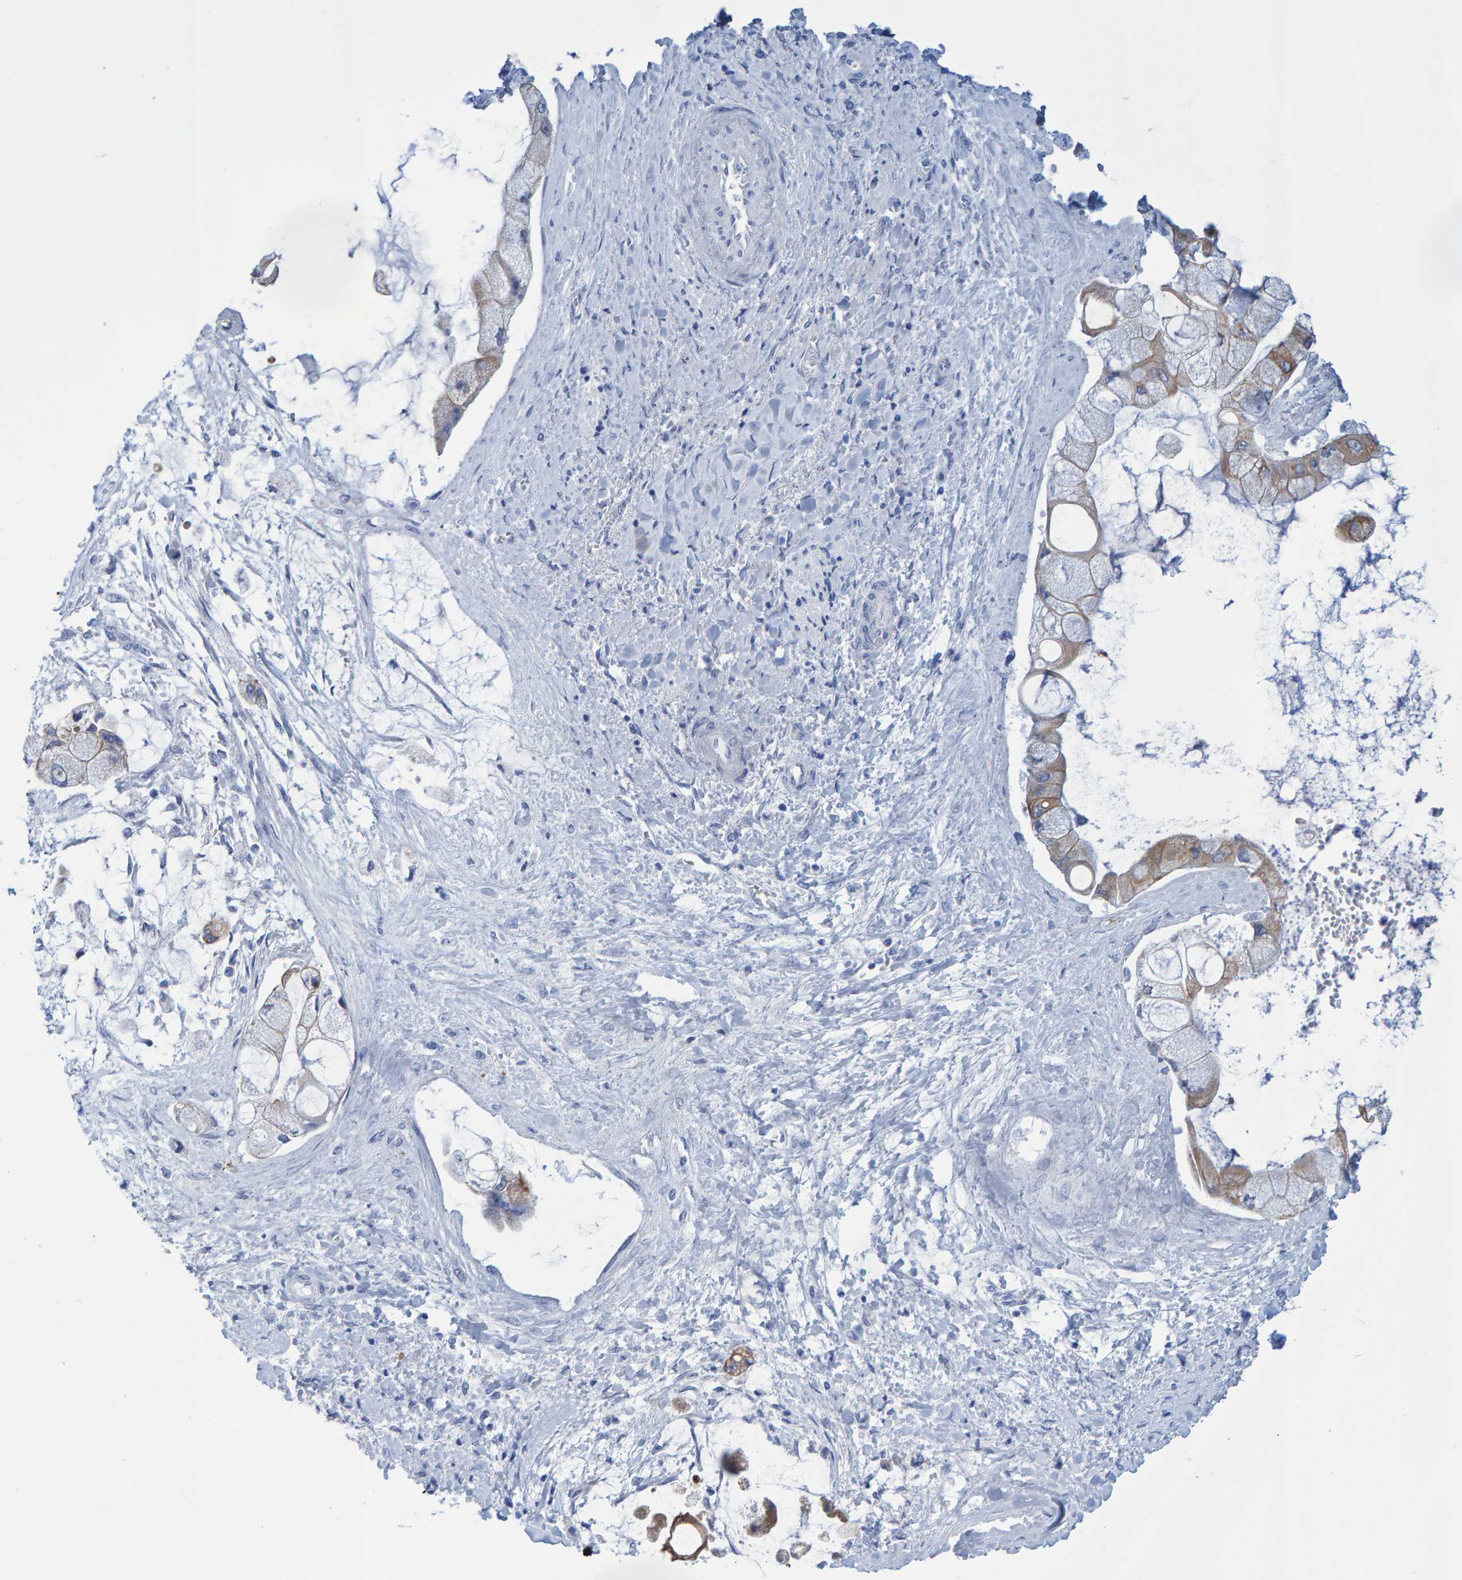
{"staining": {"intensity": "moderate", "quantity": "25%-75%", "location": "cytoplasmic/membranous"}, "tissue": "liver cancer", "cell_type": "Tumor cells", "image_type": "cancer", "snomed": [{"axis": "morphology", "description": "Cholangiocarcinoma"}, {"axis": "topography", "description": "Liver"}], "caption": "Protein staining reveals moderate cytoplasmic/membranous staining in approximately 25%-75% of tumor cells in liver cholangiocarcinoma.", "gene": "JAKMIP3", "patient": {"sex": "male", "age": 50}}